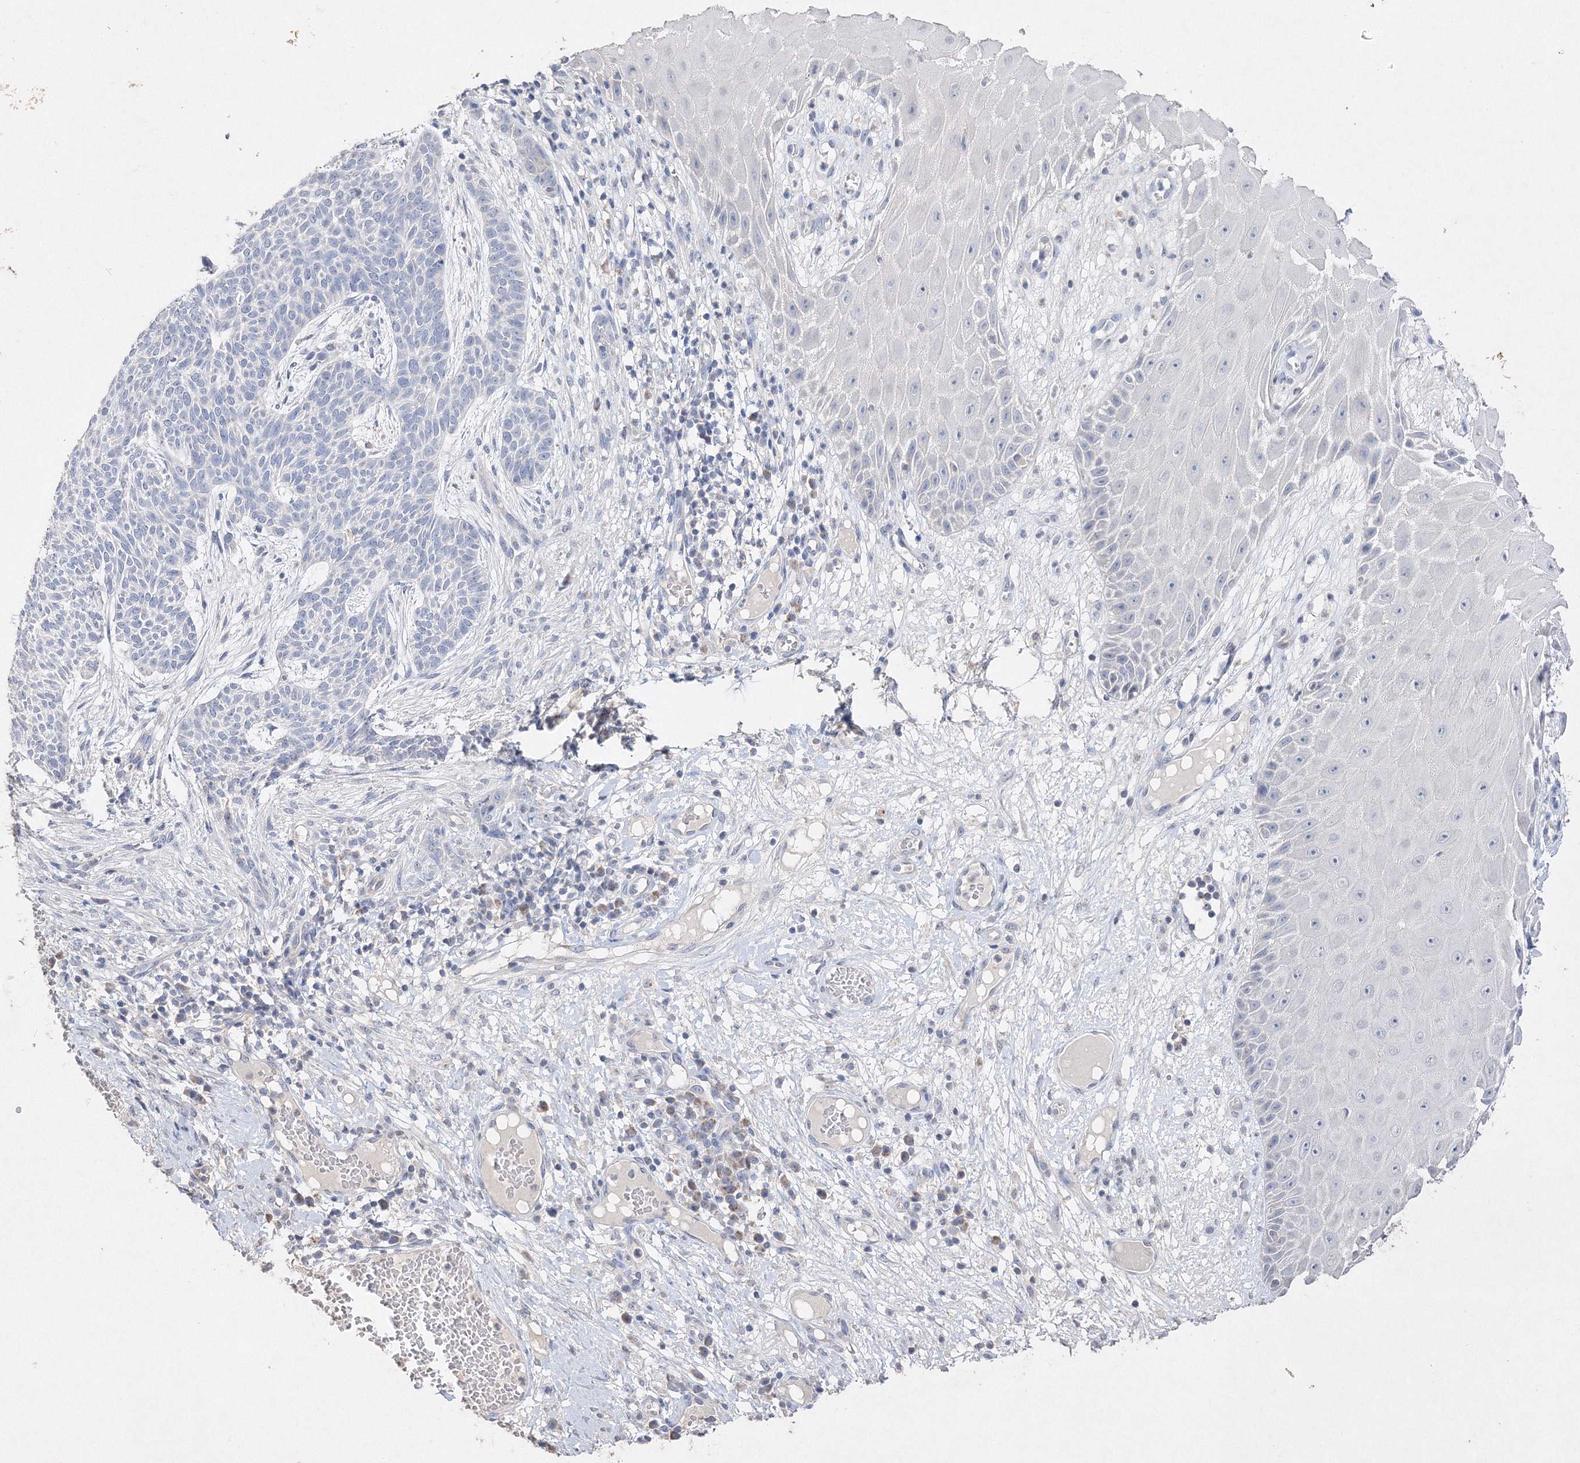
{"staining": {"intensity": "negative", "quantity": "none", "location": "none"}, "tissue": "skin cancer", "cell_type": "Tumor cells", "image_type": "cancer", "snomed": [{"axis": "morphology", "description": "Normal tissue, NOS"}, {"axis": "morphology", "description": "Basal cell carcinoma"}, {"axis": "topography", "description": "Skin"}], "caption": "The histopathology image demonstrates no staining of tumor cells in skin basal cell carcinoma.", "gene": "GLS", "patient": {"sex": "male", "age": 64}}